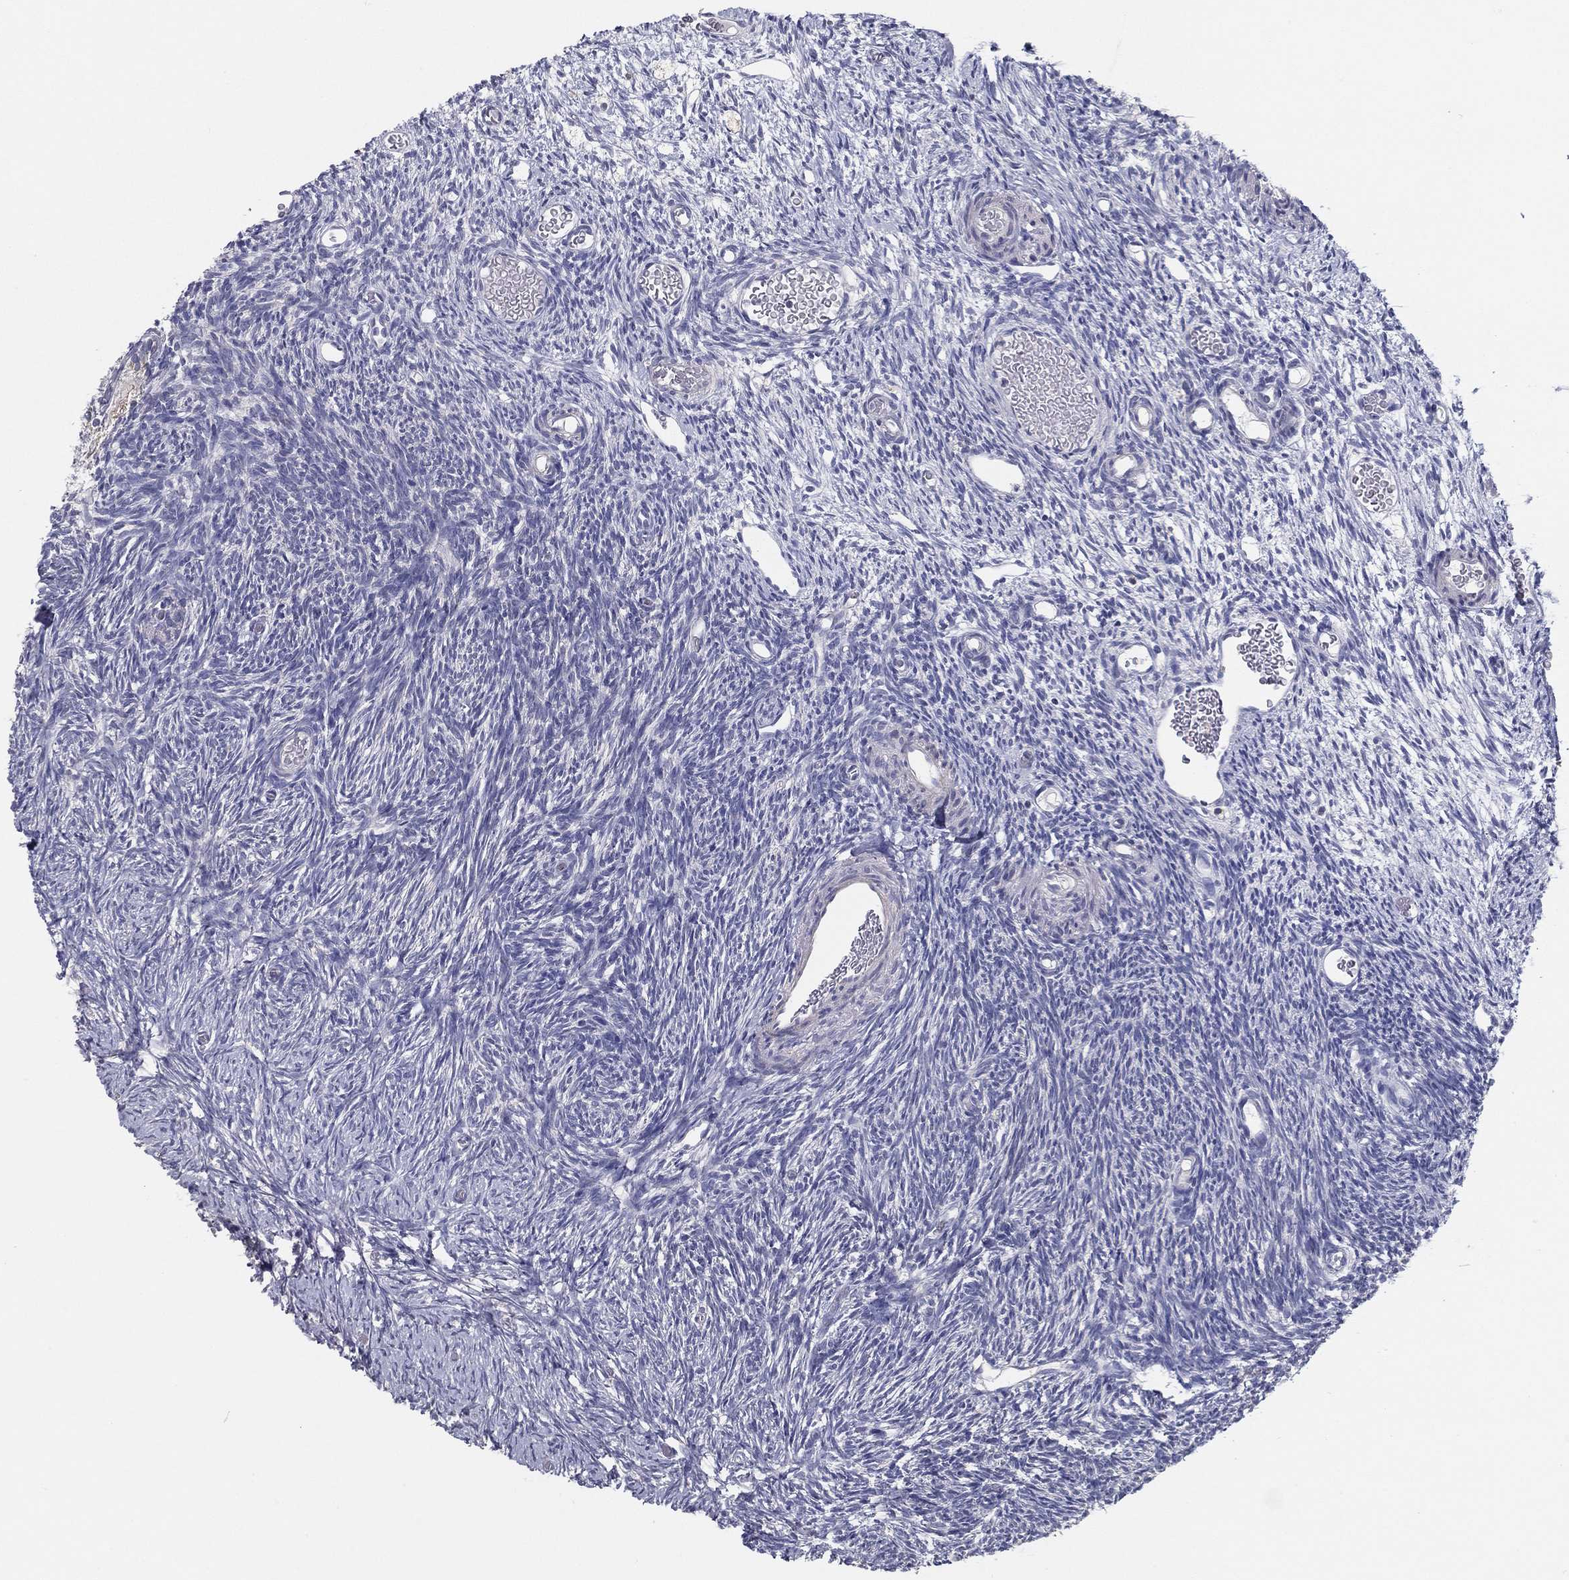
{"staining": {"intensity": "weak", "quantity": "25%-75%", "location": "cytoplasmic/membranous"}, "tissue": "ovary", "cell_type": "Follicle cells", "image_type": "normal", "snomed": [{"axis": "morphology", "description": "Normal tissue, NOS"}, {"axis": "topography", "description": "Ovary"}], "caption": "Immunohistochemistry staining of unremarkable ovary, which shows low levels of weak cytoplasmic/membranous expression in about 25%-75% of follicle cells indicating weak cytoplasmic/membranous protein staining. The staining was performed using DAB (brown) for protein detection and nuclei were counterstained in hematoxylin (blue).", "gene": "PCSK1", "patient": {"sex": "female", "age": 39}}